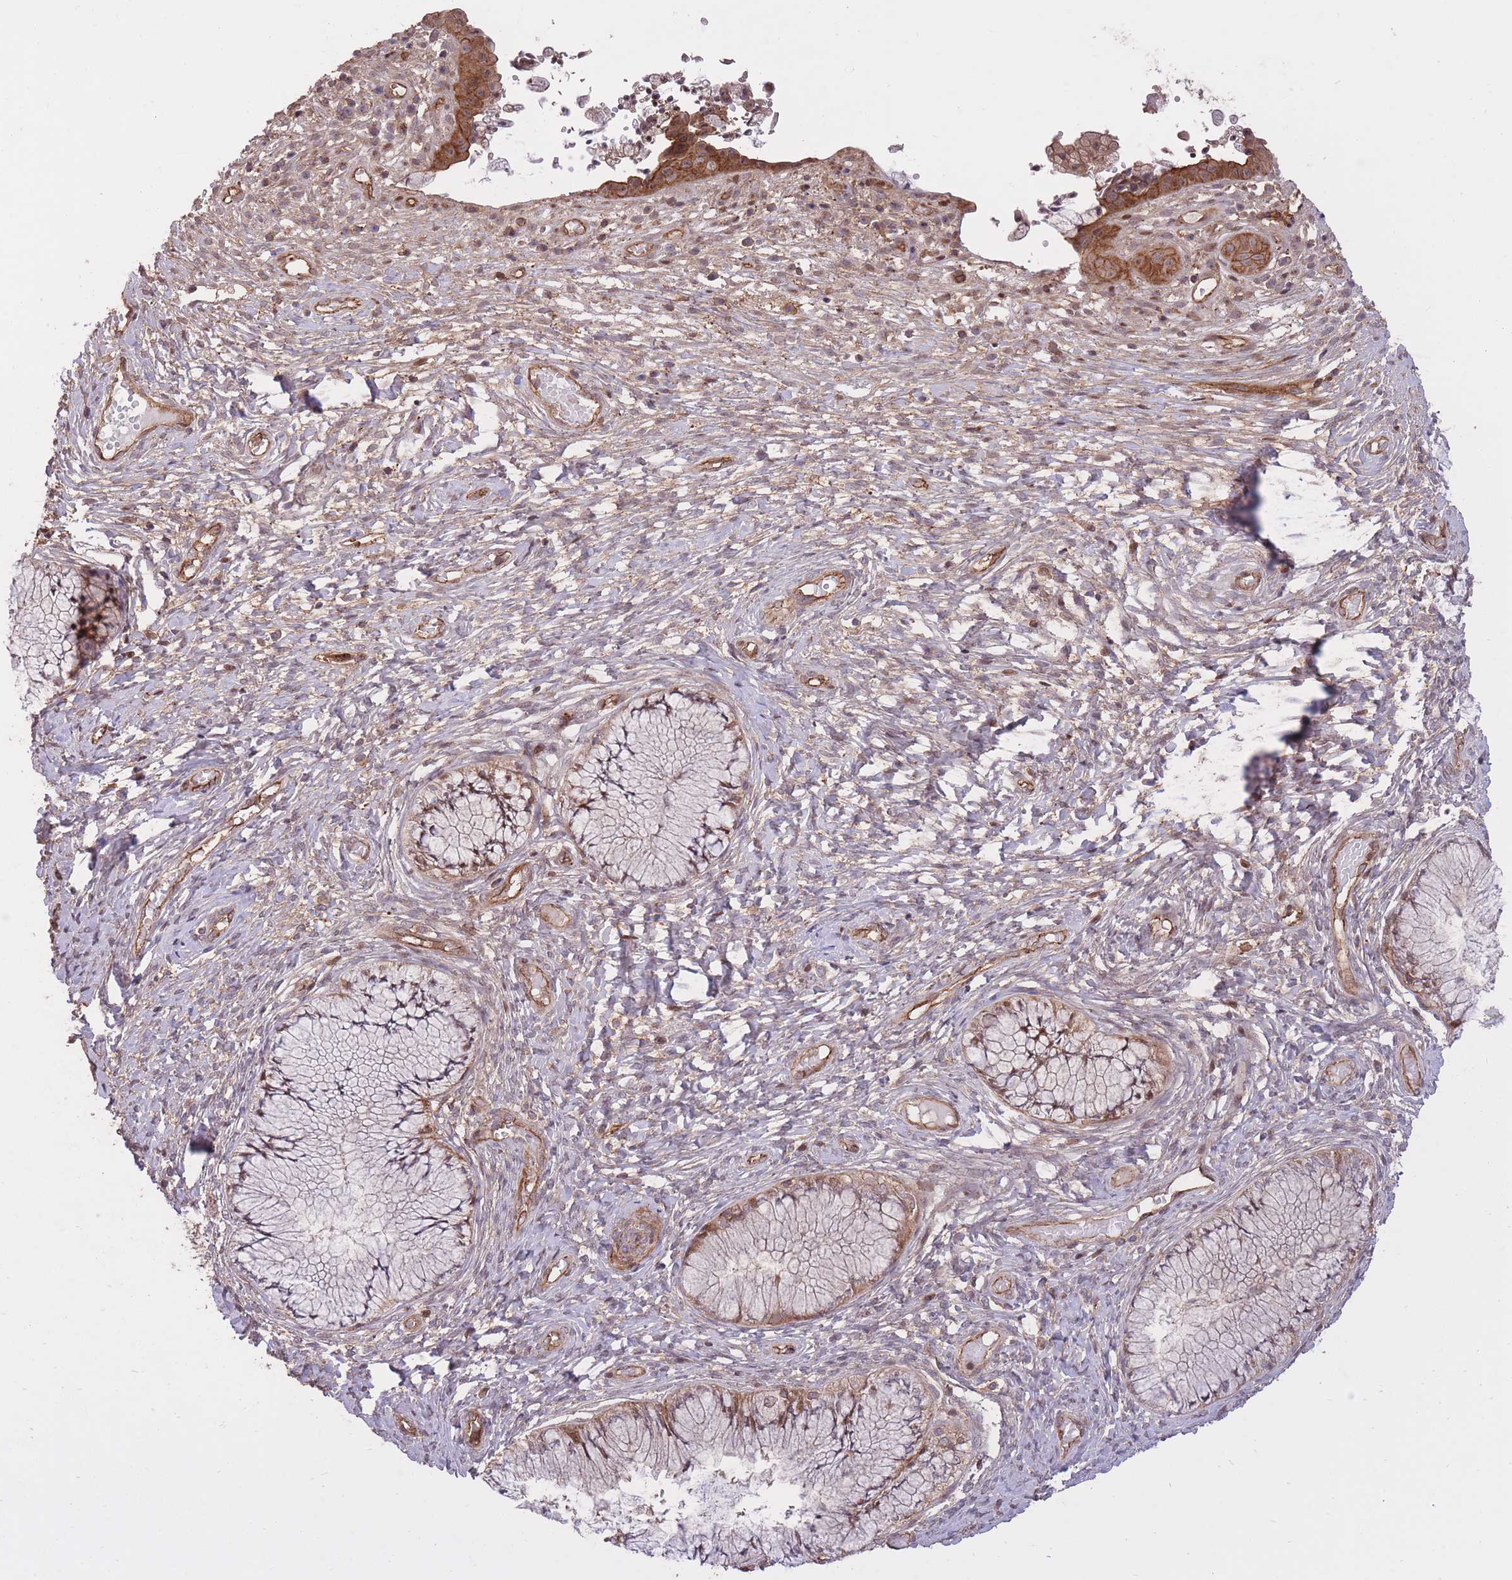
{"staining": {"intensity": "moderate", "quantity": "<25%", "location": "cytoplasmic/membranous"}, "tissue": "cervix", "cell_type": "Glandular cells", "image_type": "normal", "snomed": [{"axis": "morphology", "description": "Normal tissue, NOS"}, {"axis": "topography", "description": "Cervix"}], "caption": "This histopathology image exhibits IHC staining of normal human cervix, with low moderate cytoplasmic/membranous staining in about <25% of glandular cells.", "gene": "PLD1", "patient": {"sex": "female", "age": 42}}